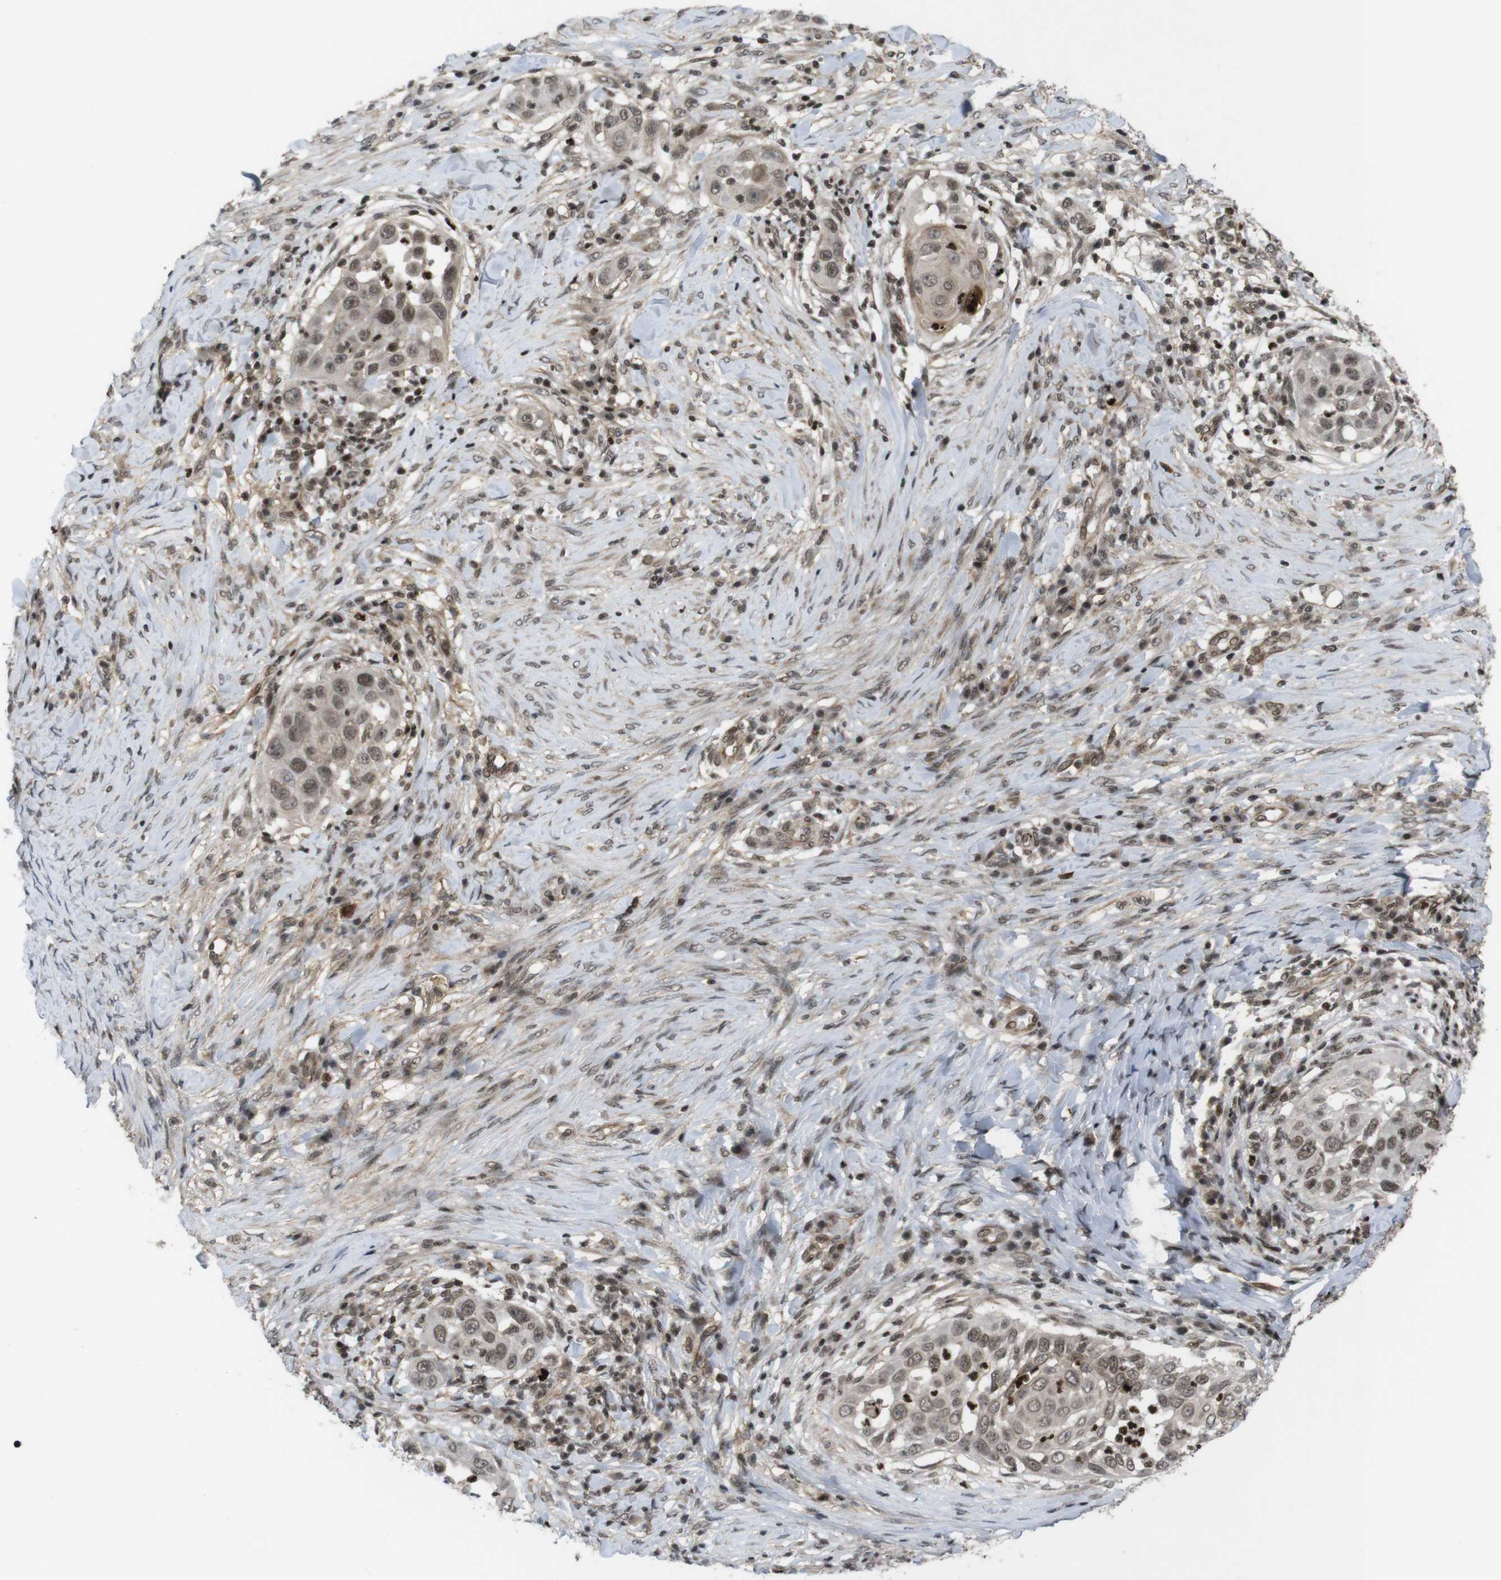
{"staining": {"intensity": "moderate", "quantity": ">75%", "location": "cytoplasmic/membranous,nuclear"}, "tissue": "skin cancer", "cell_type": "Tumor cells", "image_type": "cancer", "snomed": [{"axis": "morphology", "description": "Squamous cell carcinoma, NOS"}, {"axis": "topography", "description": "Skin"}], "caption": "A photomicrograph of human squamous cell carcinoma (skin) stained for a protein exhibits moderate cytoplasmic/membranous and nuclear brown staining in tumor cells. The staining was performed using DAB (3,3'-diaminobenzidine) to visualize the protein expression in brown, while the nuclei were stained in blue with hematoxylin (Magnification: 20x).", "gene": "SP2", "patient": {"sex": "female", "age": 44}}